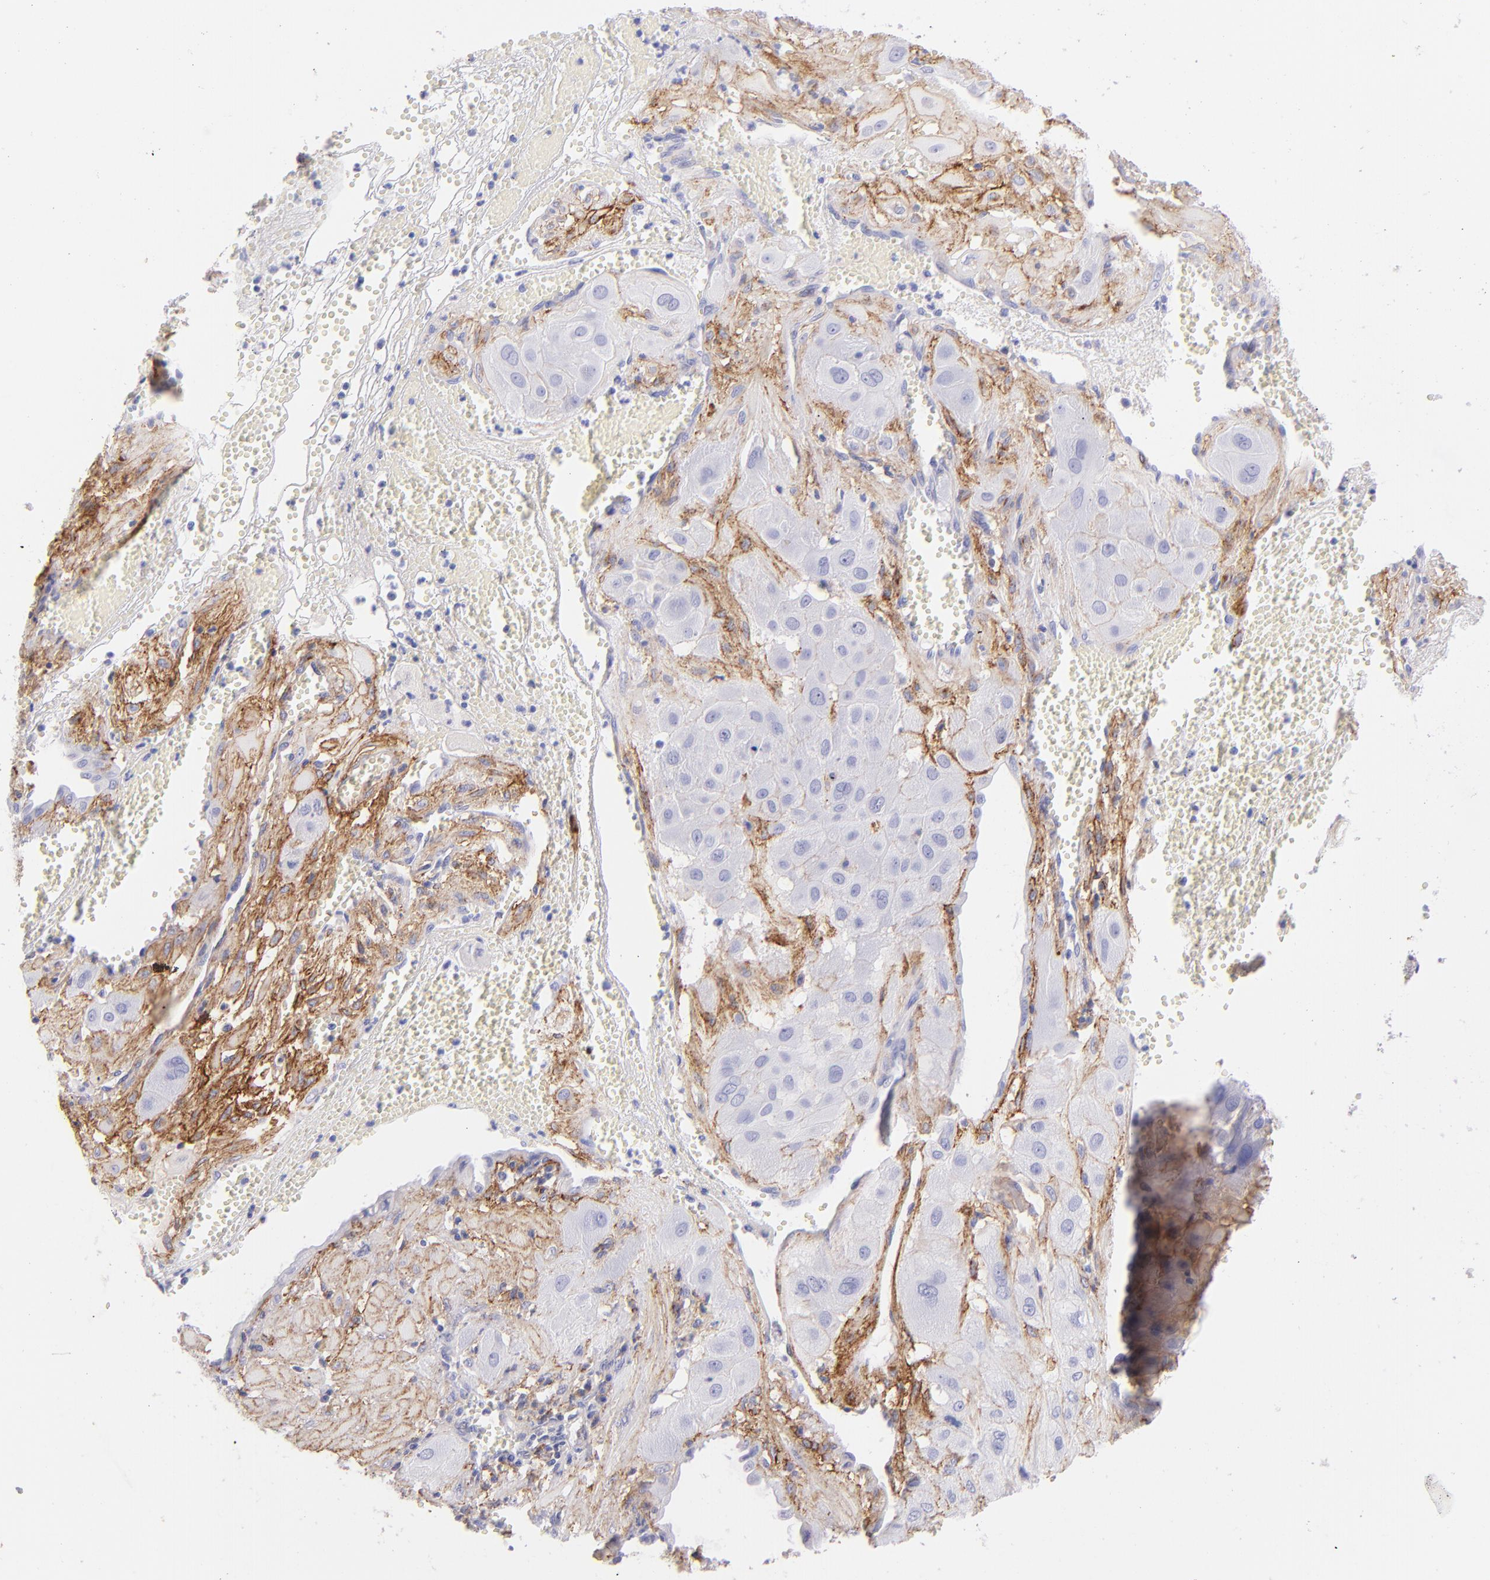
{"staining": {"intensity": "negative", "quantity": "none", "location": "none"}, "tissue": "cervical cancer", "cell_type": "Tumor cells", "image_type": "cancer", "snomed": [{"axis": "morphology", "description": "Squamous cell carcinoma, NOS"}, {"axis": "topography", "description": "Cervix"}], "caption": "Protein analysis of cervical squamous cell carcinoma reveals no significant staining in tumor cells.", "gene": "CD81", "patient": {"sex": "female", "age": 34}}